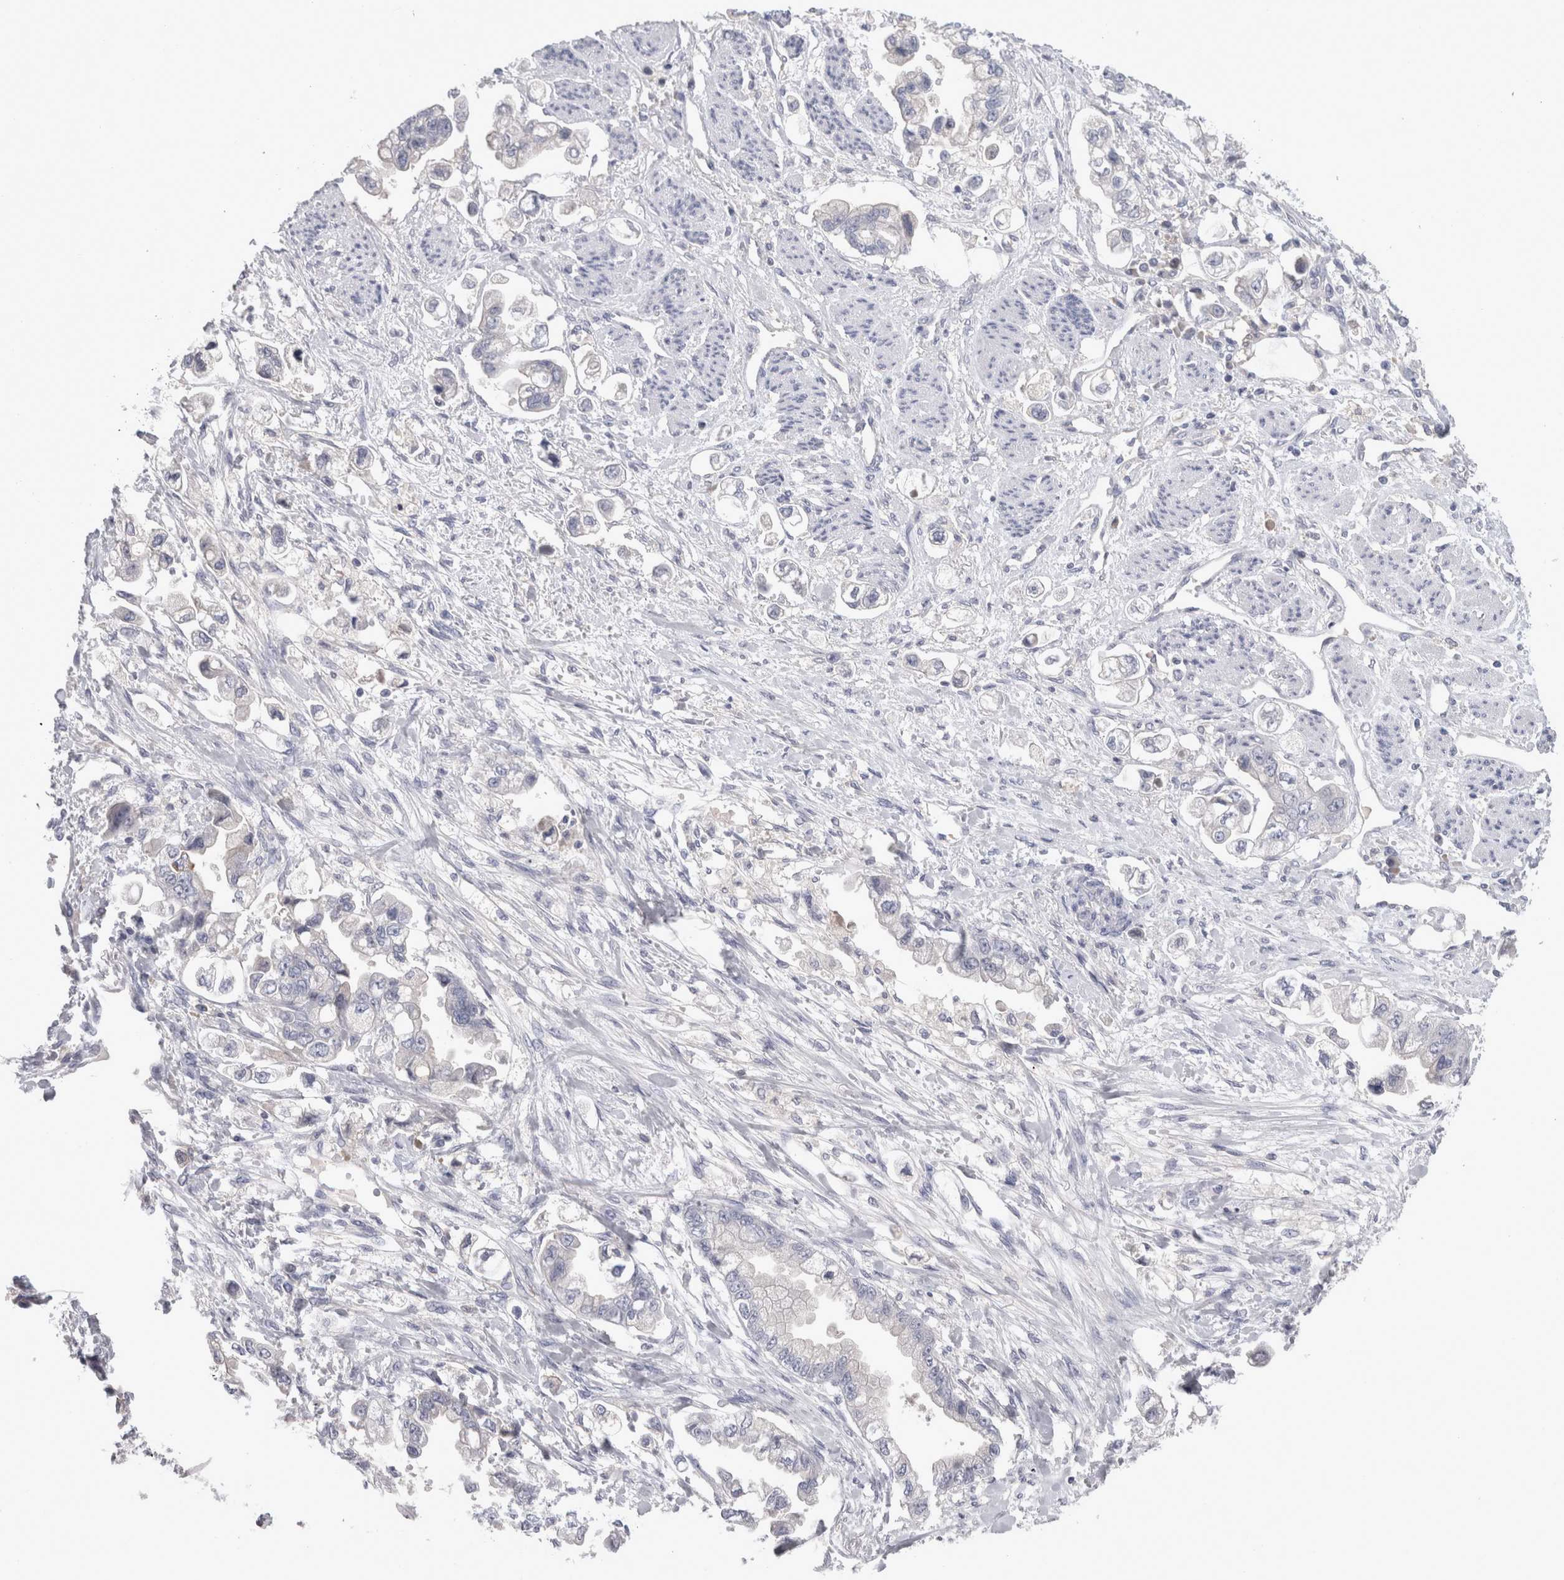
{"staining": {"intensity": "negative", "quantity": "none", "location": "none"}, "tissue": "stomach cancer", "cell_type": "Tumor cells", "image_type": "cancer", "snomed": [{"axis": "morphology", "description": "Adenocarcinoma, NOS"}, {"axis": "topography", "description": "Stomach"}], "caption": "A micrograph of human stomach adenocarcinoma is negative for staining in tumor cells.", "gene": "REG1A", "patient": {"sex": "male", "age": 62}}